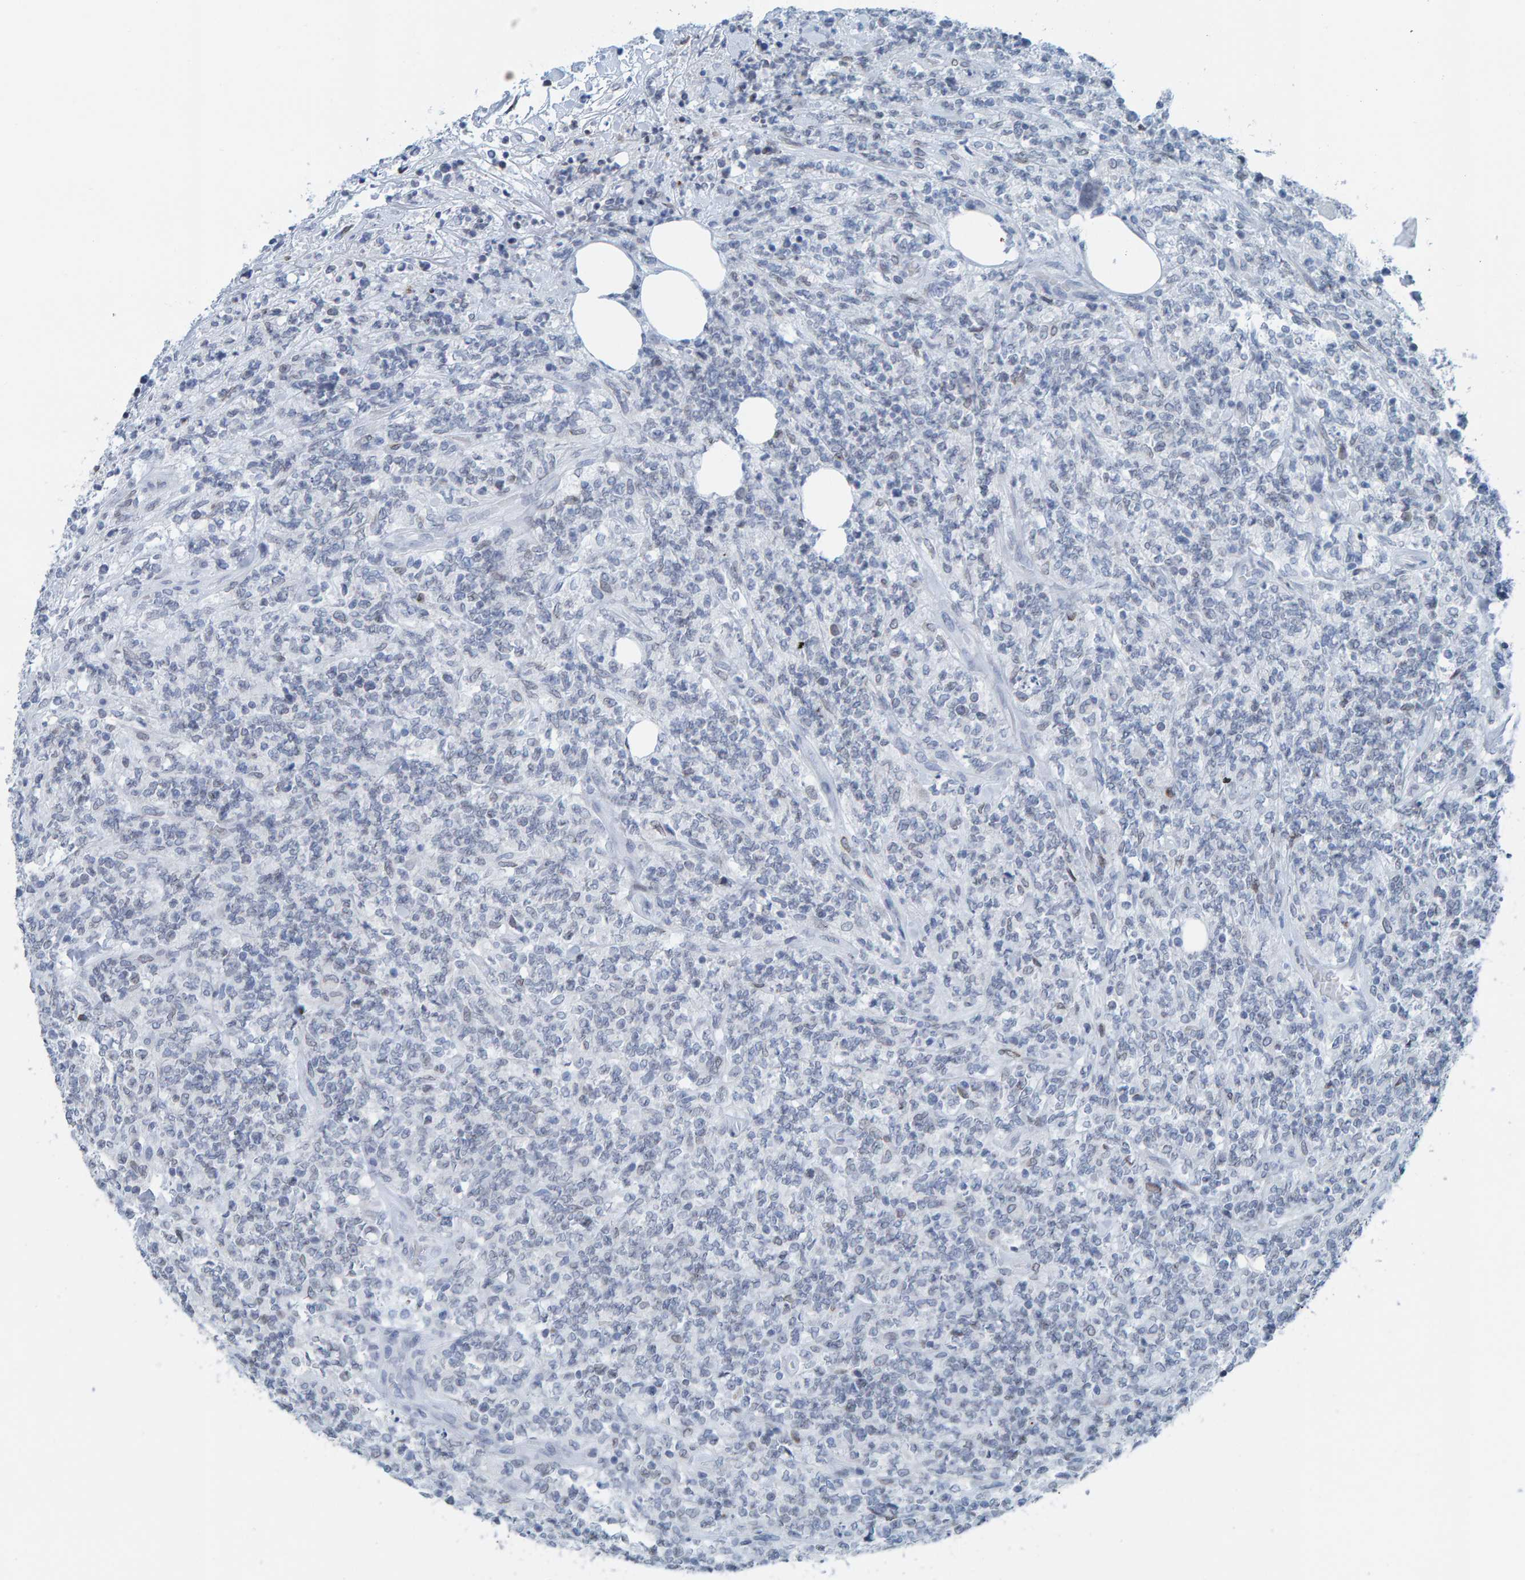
{"staining": {"intensity": "negative", "quantity": "none", "location": "none"}, "tissue": "lymphoma", "cell_type": "Tumor cells", "image_type": "cancer", "snomed": [{"axis": "morphology", "description": "Malignant lymphoma, non-Hodgkin's type, High grade"}, {"axis": "topography", "description": "Soft tissue"}], "caption": "The micrograph demonstrates no staining of tumor cells in high-grade malignant lymphoma, non-Hodgkin's type.", "gene": "LMNB2", "patient": {"sex": "male", "age": 18}}